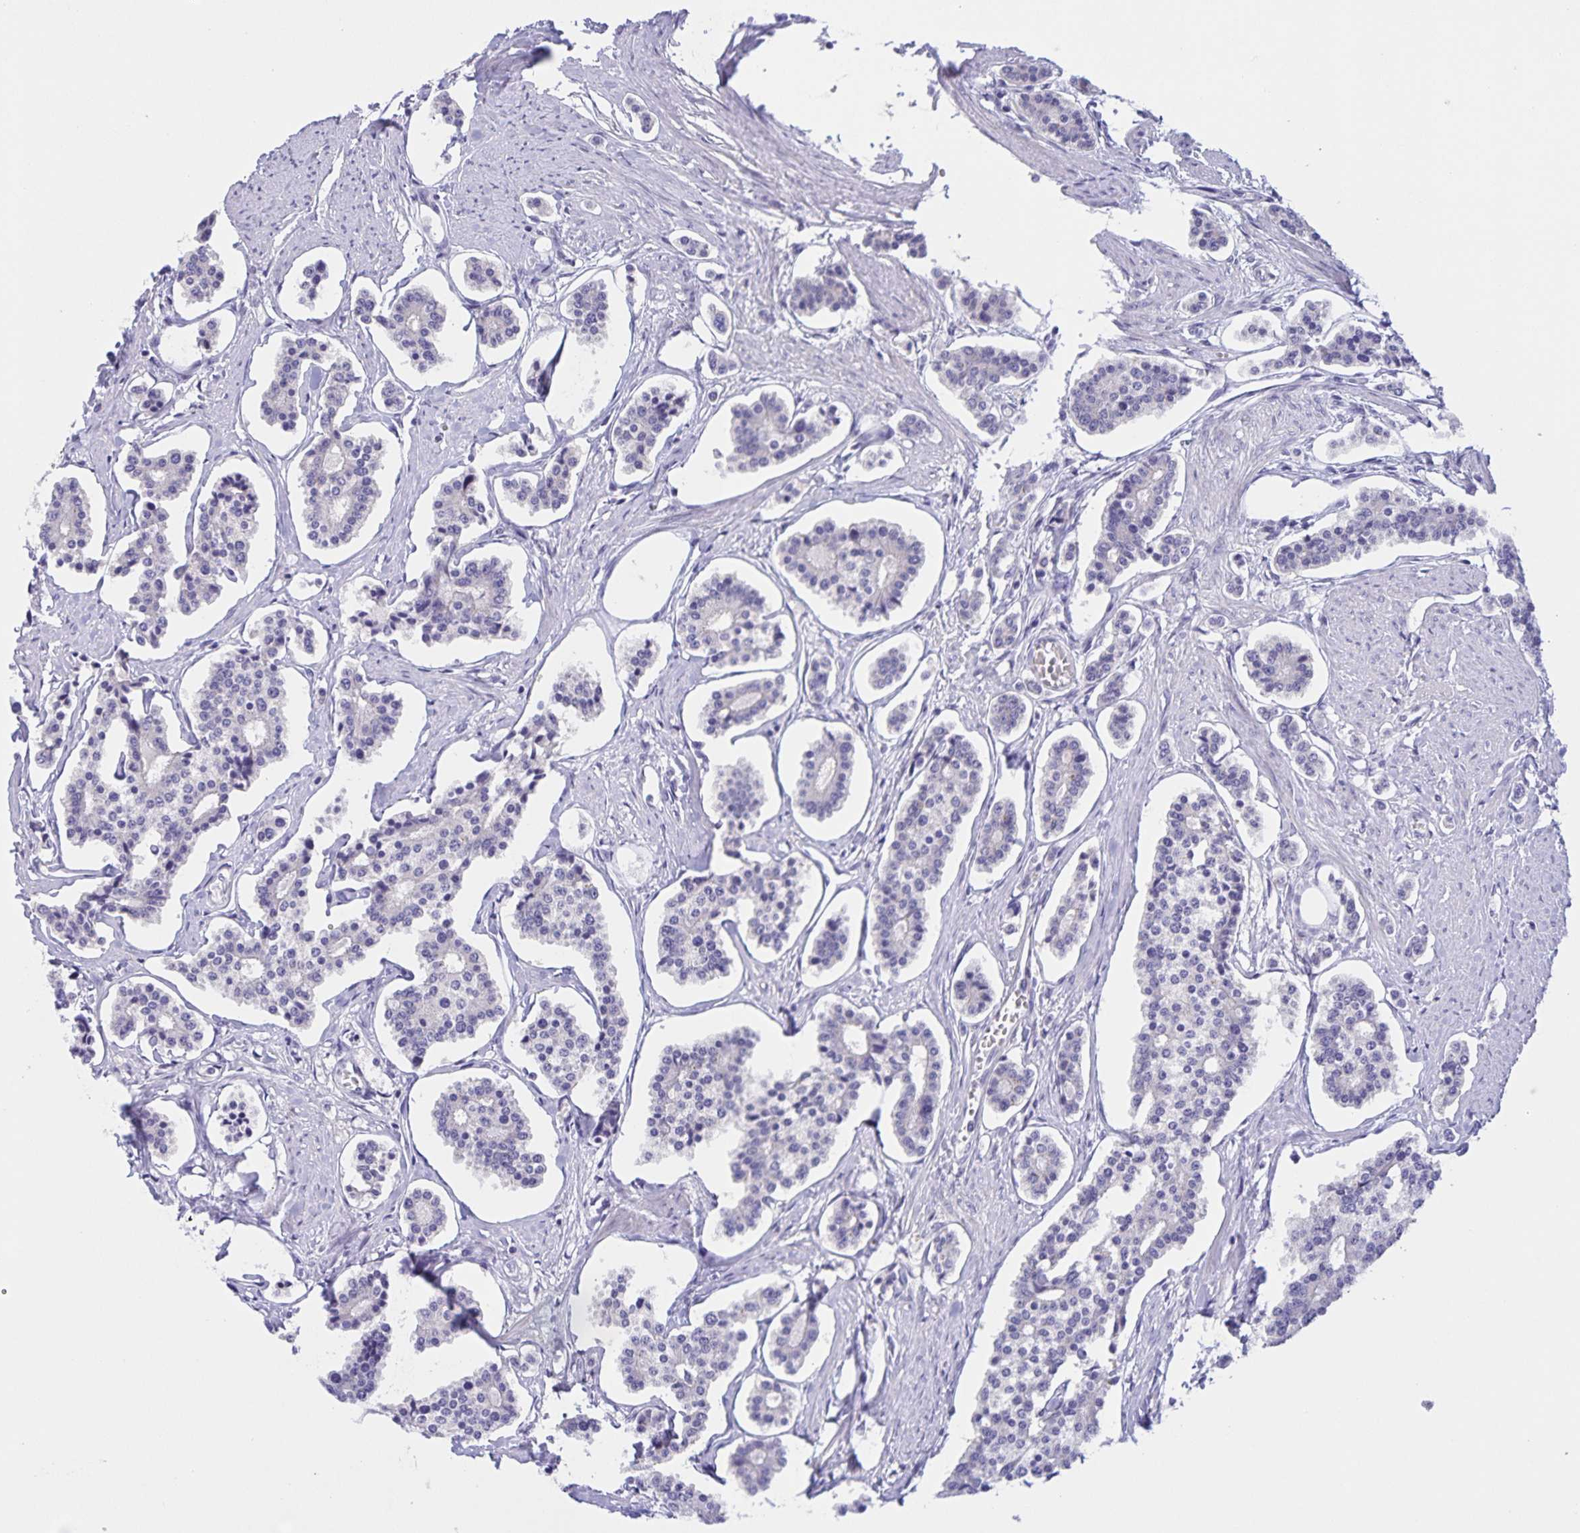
{"staining": {"intensity": "negative", "quantity": "none", "location": "none"}, "tissue": "carcinoid", "cell_type": "Tumor cells", "image_type": "cancer", "snomed": [{"axis": "morphology", "description": "Carcinoid, malignant, NOS"}, {"axis": "topography", "description": "Small intestine"}], "caption": "Immunohistochemical staining of human carcinoid exhibits no significant expression in tumor cells. The staining was performed using DAB to visualize the protein expression in brown, while the nuclei were stained in blue with hematoxylin (Magnification: 20x).", "gene": "DMGDH", "patient": {"sex": "female", "age": 65}}